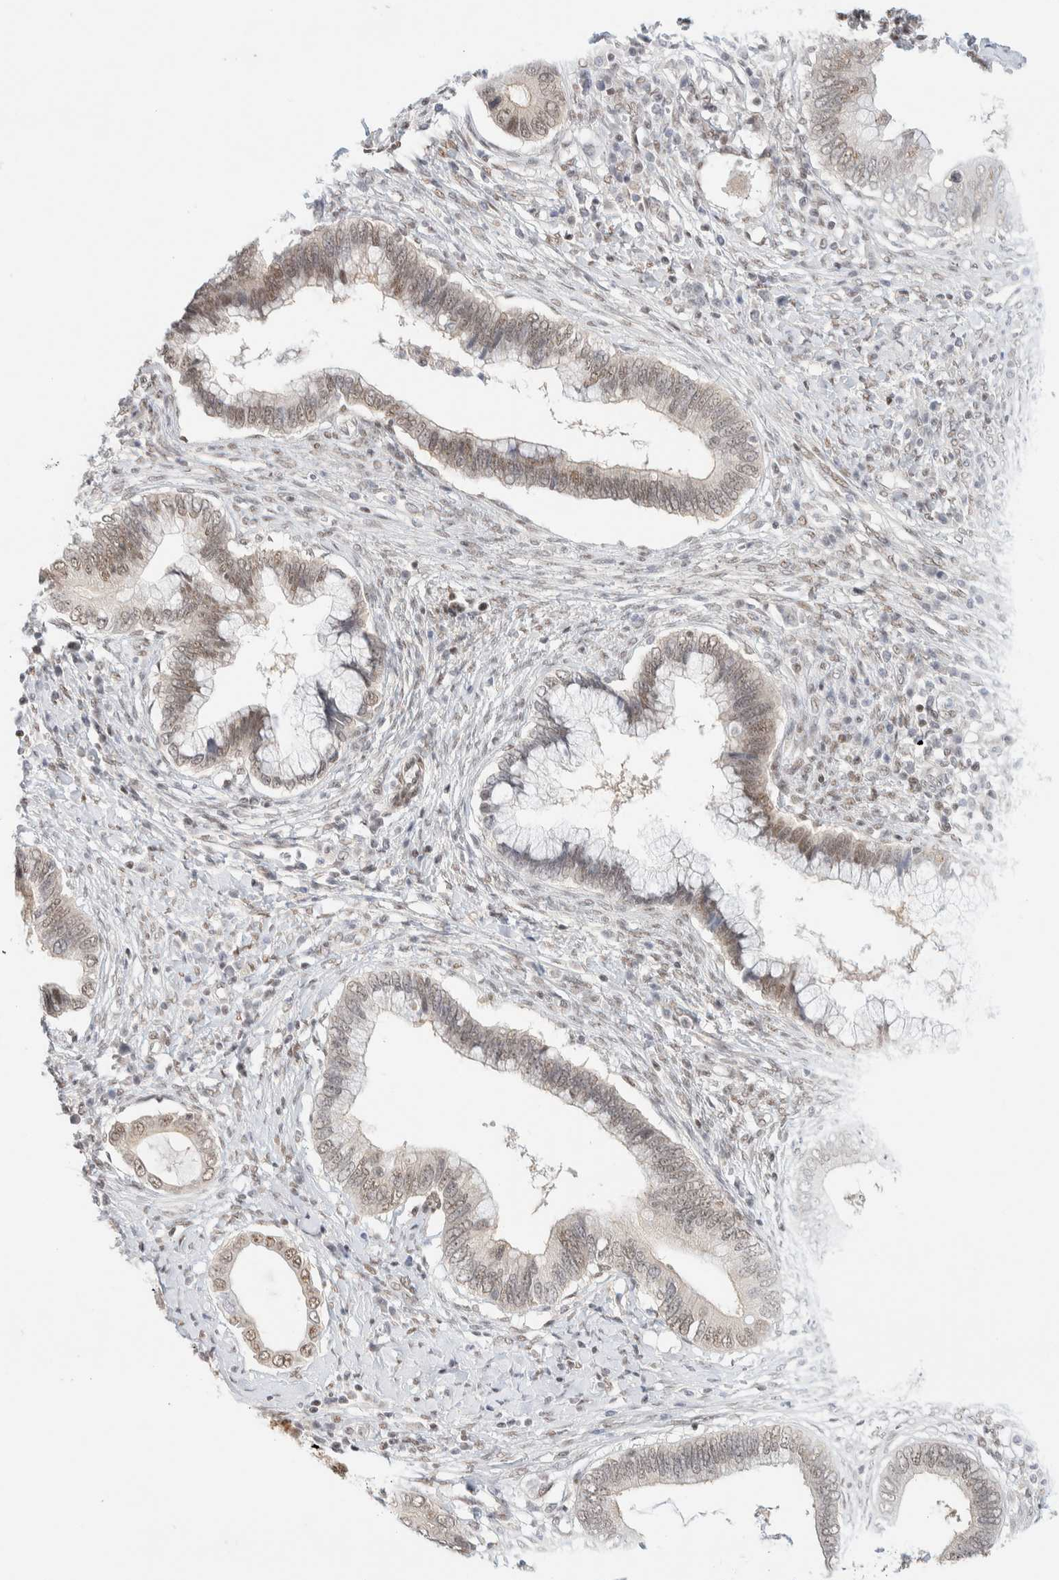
{"staining": {"intensity": "weak", "quantity": ">75%", "location": "nuclear"}, "tissue": "cervical cancer", "cell_type": "Tumor cells", "image_type": "cancer", "snomed": [{"axis": "morphology", "description": "Adenocarcinoma, NOS"}, {"axis": "topography", "description": "Cervix"}], "caption": "This is an image of immunohistochemistry (IHC) staining of cervical cancer, which shows weak staining in the nuclear of tumor cells.", "gene": "PYGO2", "patient": {"sex": "female", "age": 44}}